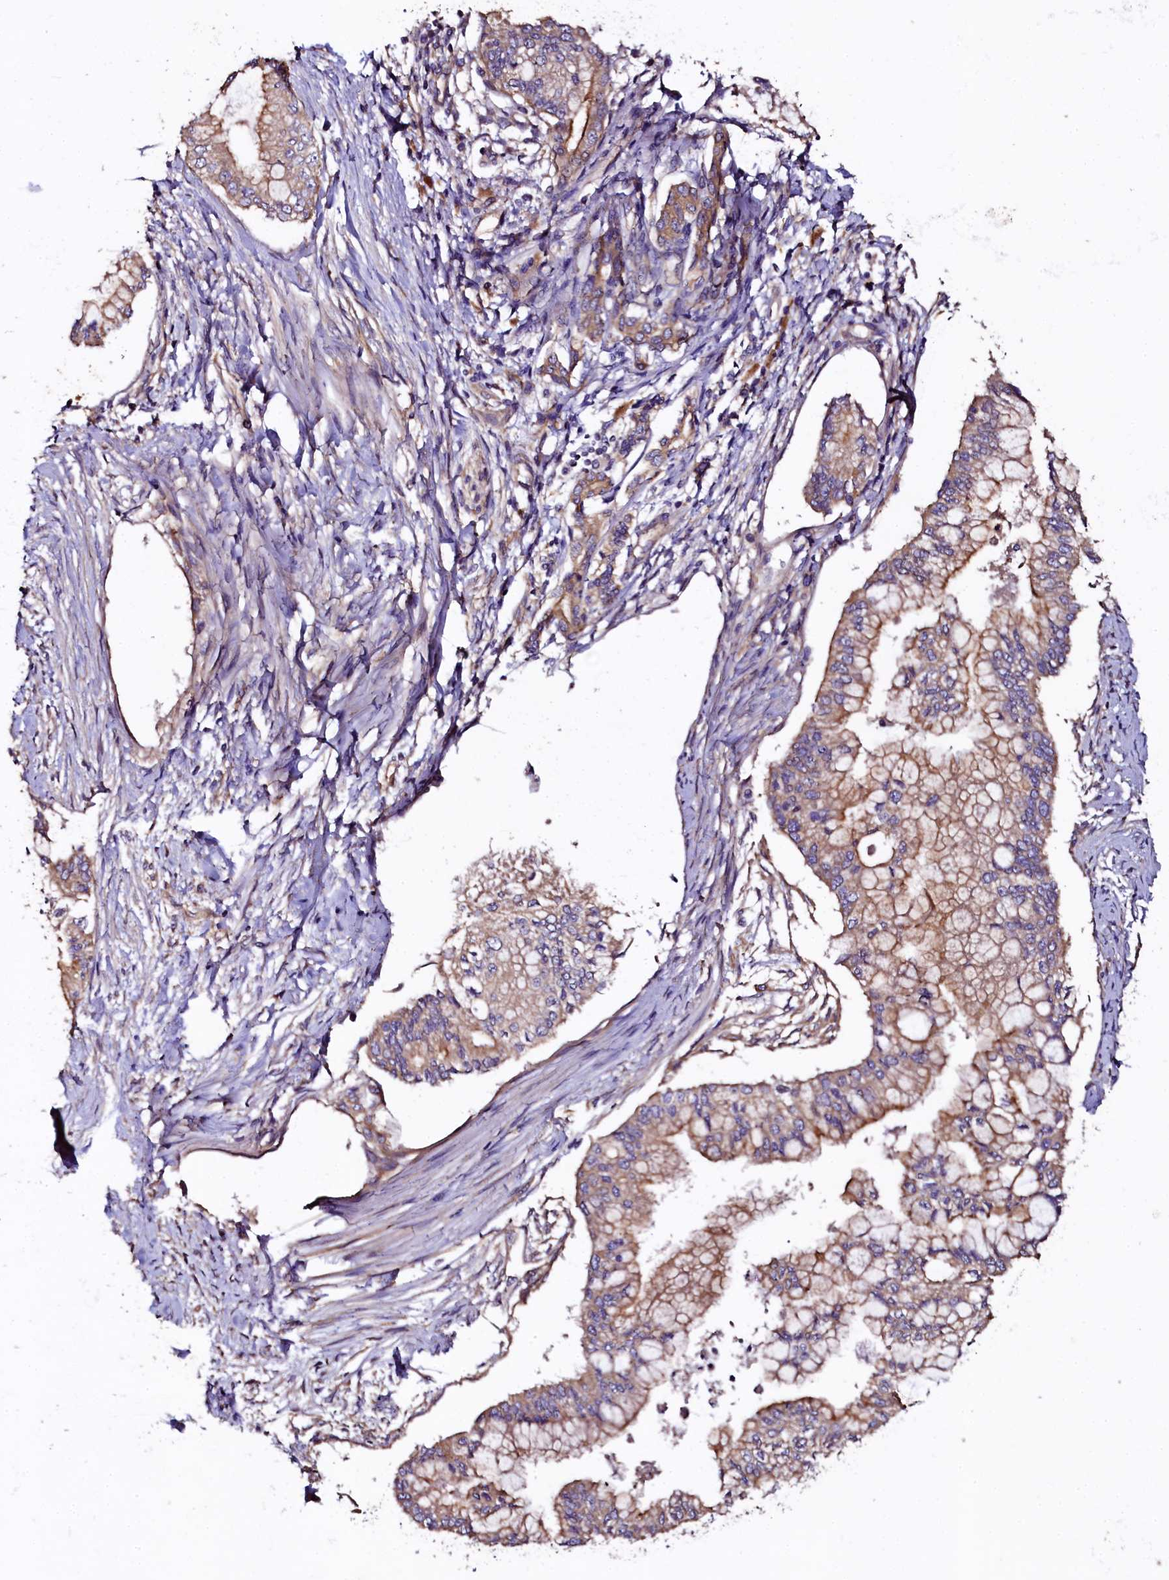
{"staining": {"intensity": "moderate", "quantity": ">75%", "location": "cytoplasmic/membranous"}, "tissue": "pancreatic cancer", "cell_type": "Tumor cells", "image_type": "cancer", "snomed": [{"axis": "morphology", "description": "Adenocarcinoma, NOS"}, {"axis": "topography", "description": "Pancreas"}], "caption": "Tumor cells display medium levels of moderate cytoplasmic/membranous staining in about >75% of cells in adenocarcinoma (pancreatic). (brown staining indicates protein expression, while blue staining denotes nuclei).", "gene": "APPL2", "patient": {"sex": "male", "age": 58}}